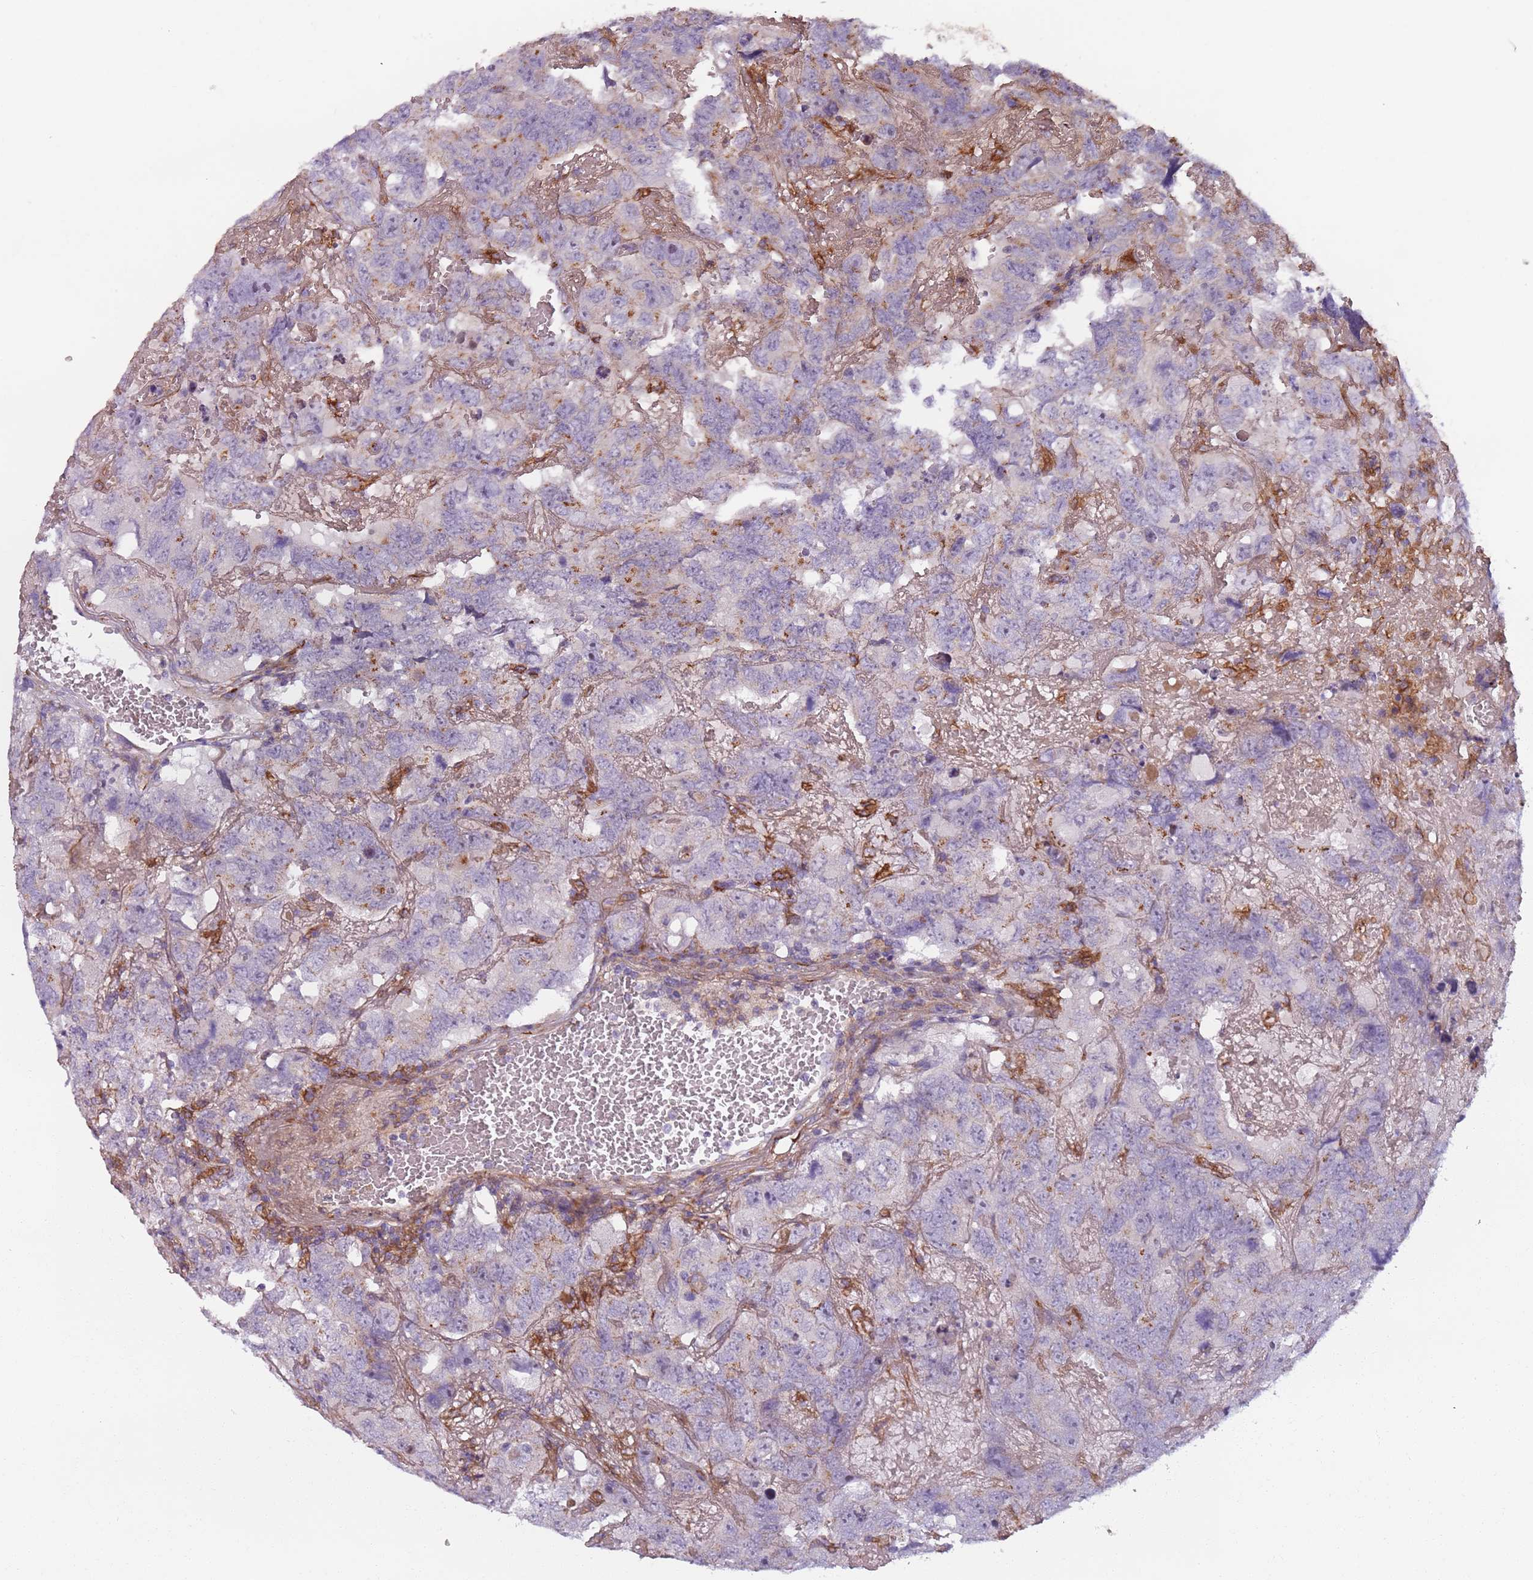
{"staining": {"intensity": "negative", "quantity": "none", "location": "none"}, "tissue": "testis cancer", "cell_type": "Tumor cells", "image_type": "cancer", "snomed": [{"axis": "morphology", "description": "Carcinoma, Embryonal, NOS"}, {"axis": "topography", "description": "Testis"}], "caption": "This is a image of IHC staining of testis cancer, which shows no expression in tumor cells.", "gene": "AKTIP", "patient": {"sex": "male", "age": 45}}